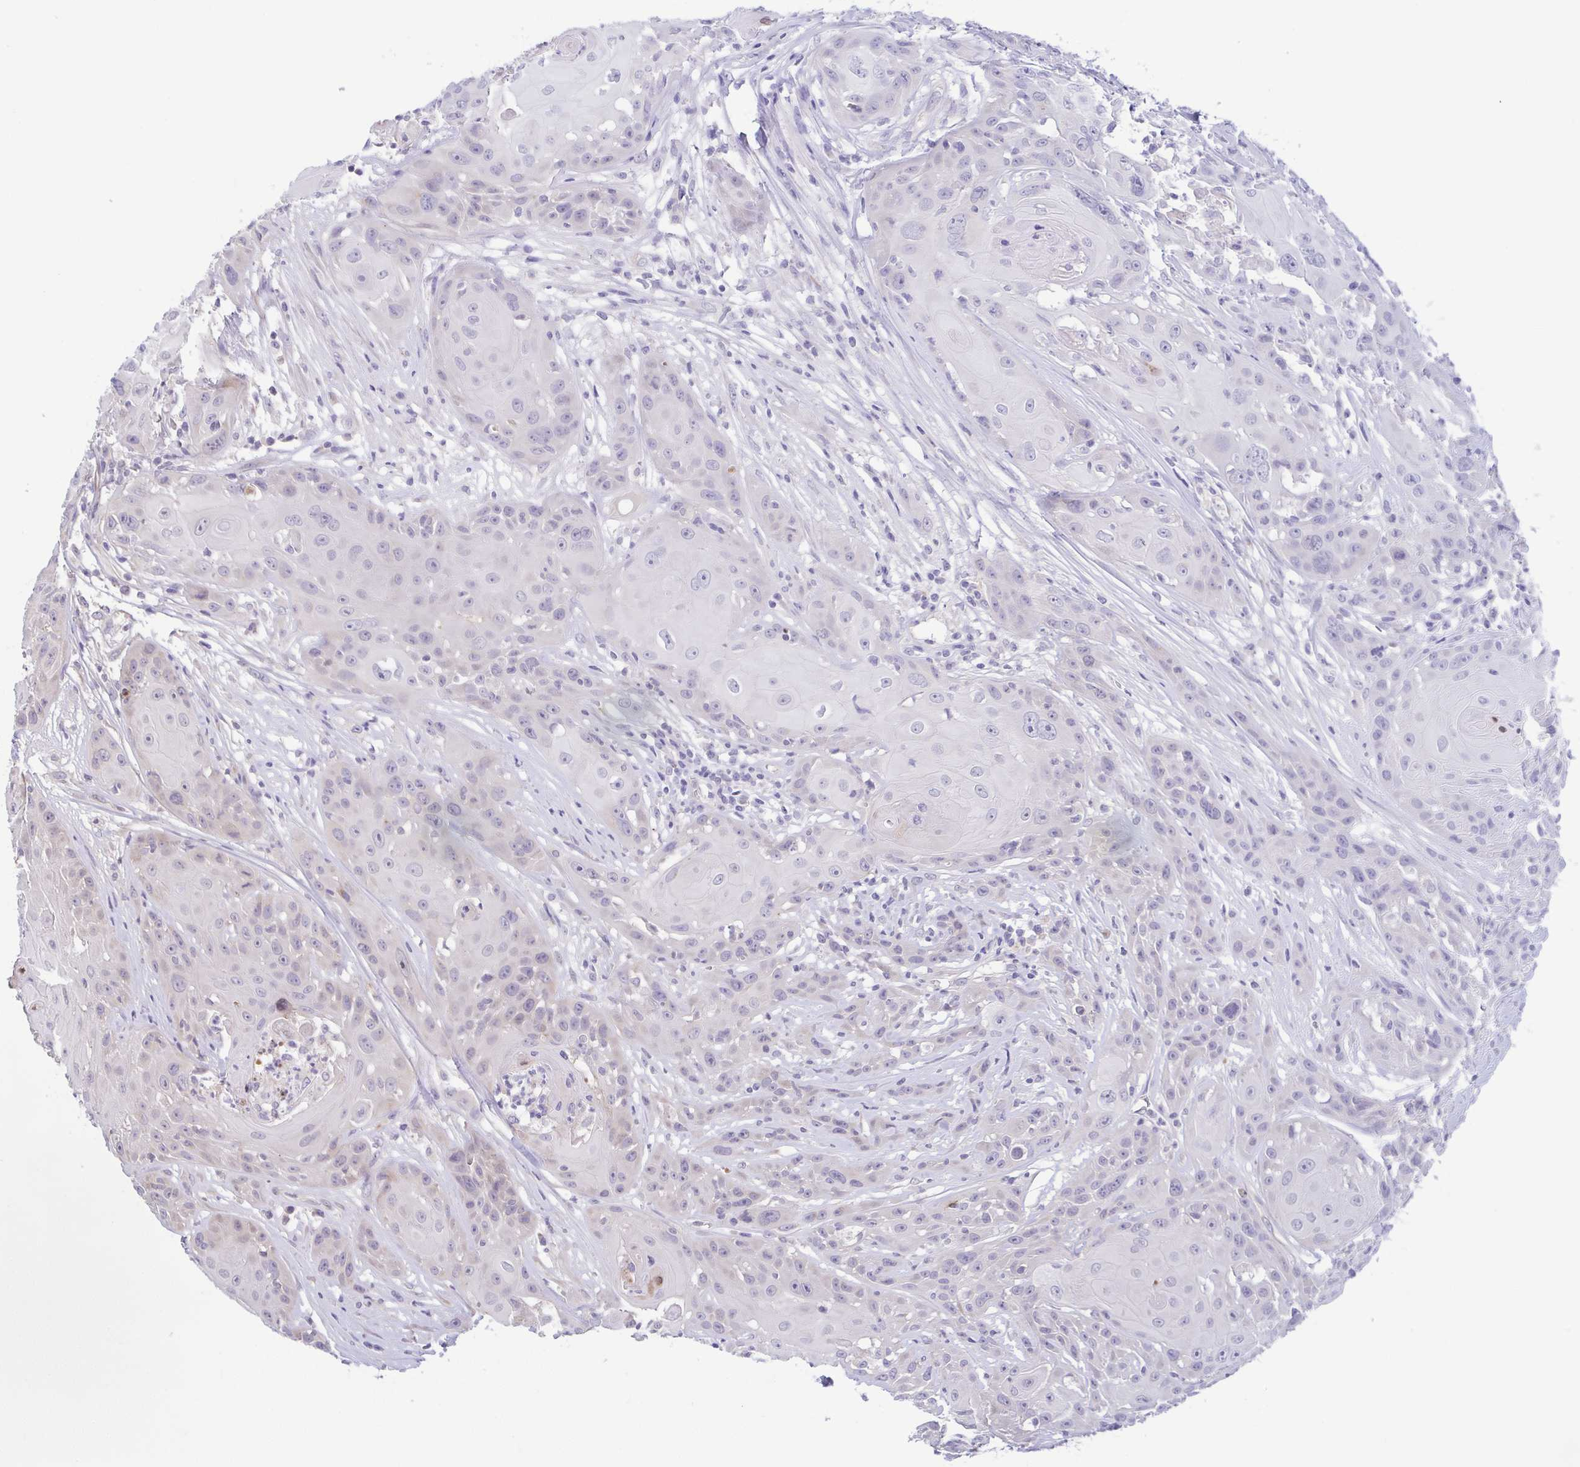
{"staining": {"intensity": "negative", "quantity": "none", "location": "none"}, "tissue": "head and neck cancer", "cell_type": "Tumor cells", "image_type": "cancer", "snomed": [{"axis": "morphology", "description": "Squamous cell carcinoma, NOS"}, {"axis": "topography", "description": "Skin"}, {"axis": "topography", "description": "Head-Neck"}], "caption": "Tumor cells show no significant protein expression in head and neck squamous cell carcinoma.", "gene": "OSBPL7", "patient": {"sex": "male", "age": 80}}